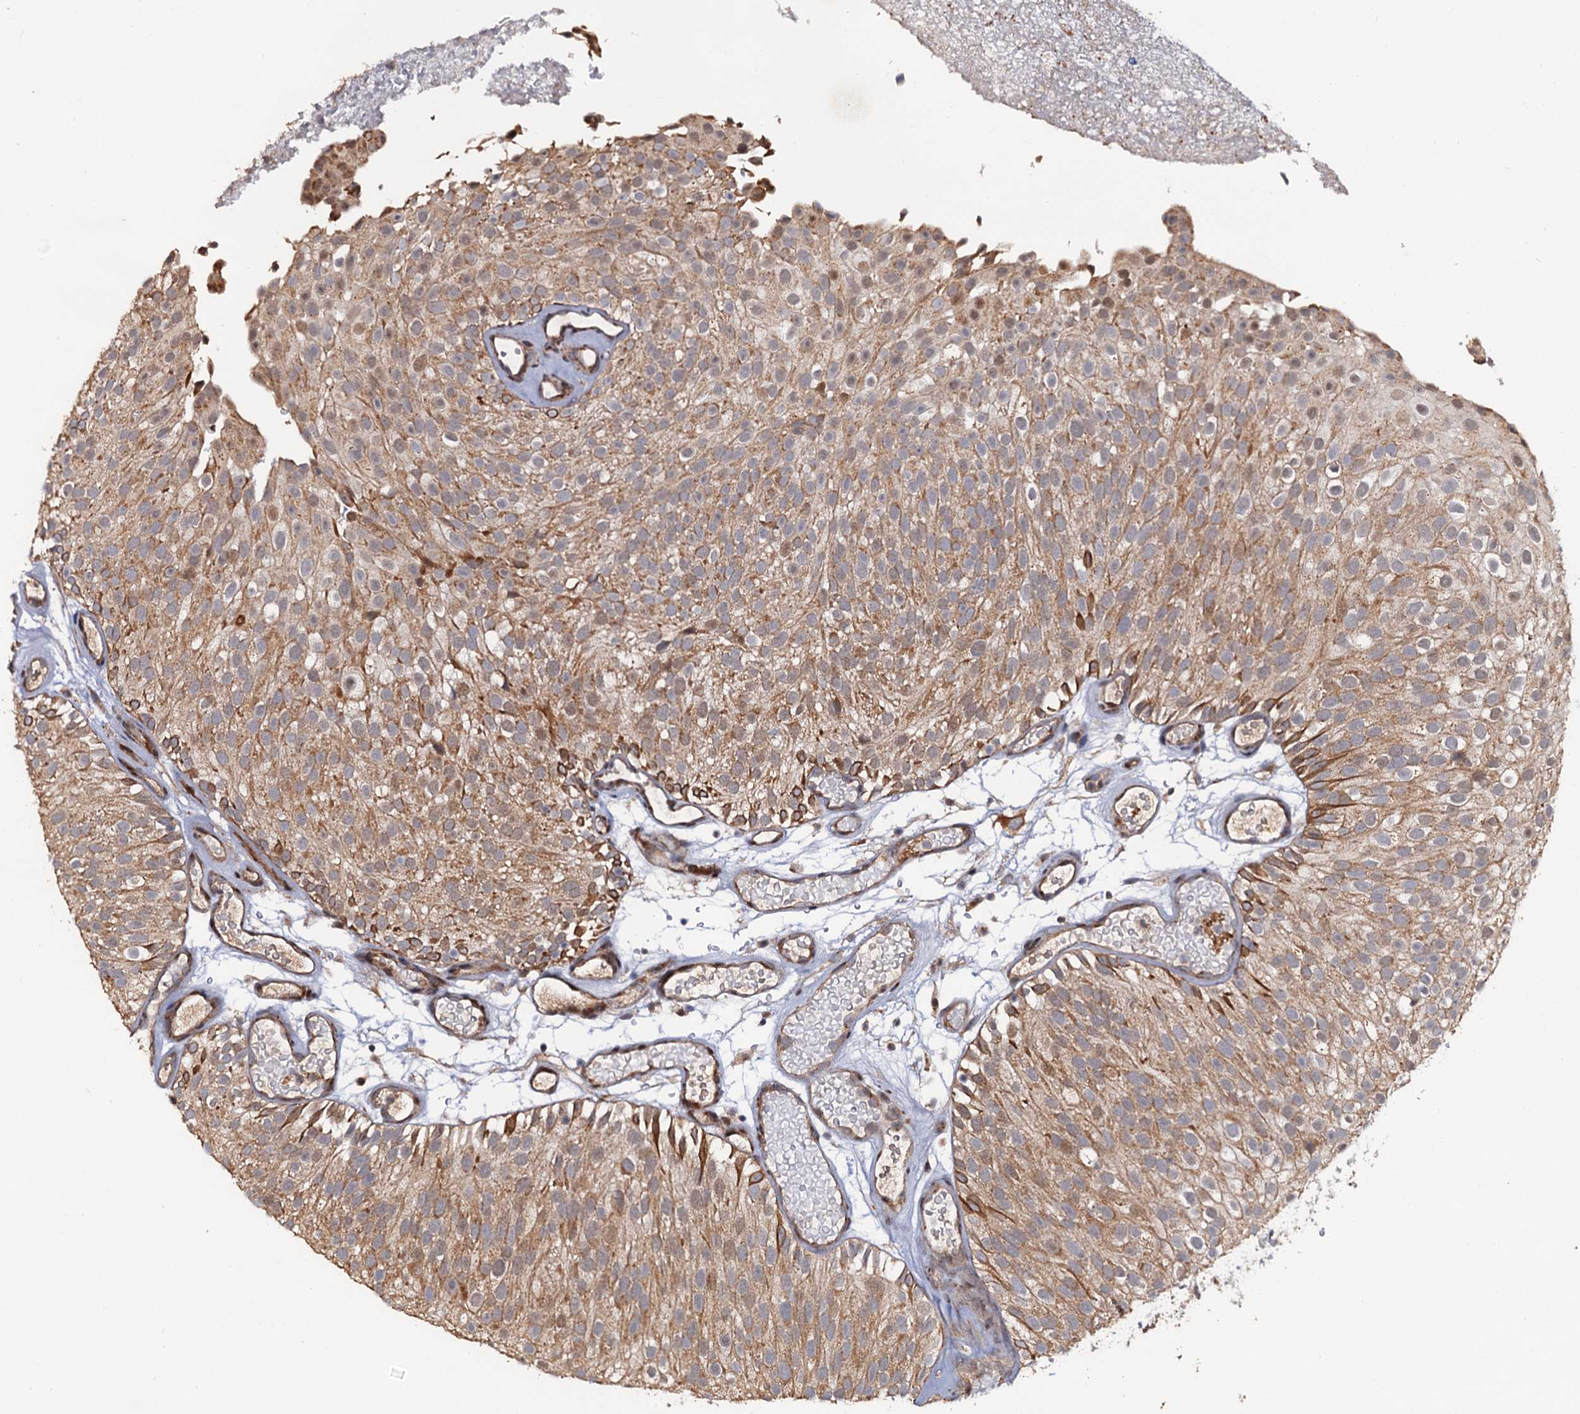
{"staining": {"intensity": "moderate", "quantity": ">75%", "location": "cytoplasmic/membranous,nuclear"}, "tissue": "urothelial cancer", "cell_type": "Tumor cells", "image_type": "cancer", "snomed": [{"axis": "morphology", "description": "Urothelial carcinoma, Low grade"}, {"axis": "topography", "description": "Urinary bladder"}], "caption": "A brown stain shows moderate cytoplasmic/membranous and nuclear expression of a protein in human urothelial carcinoma (low-grade) tumor cells. (brown staining indicates protein expression, while blue staining denotes nuclei).", "gene": "LRRC63", "patient": {"sex": "male", "age": 78}}